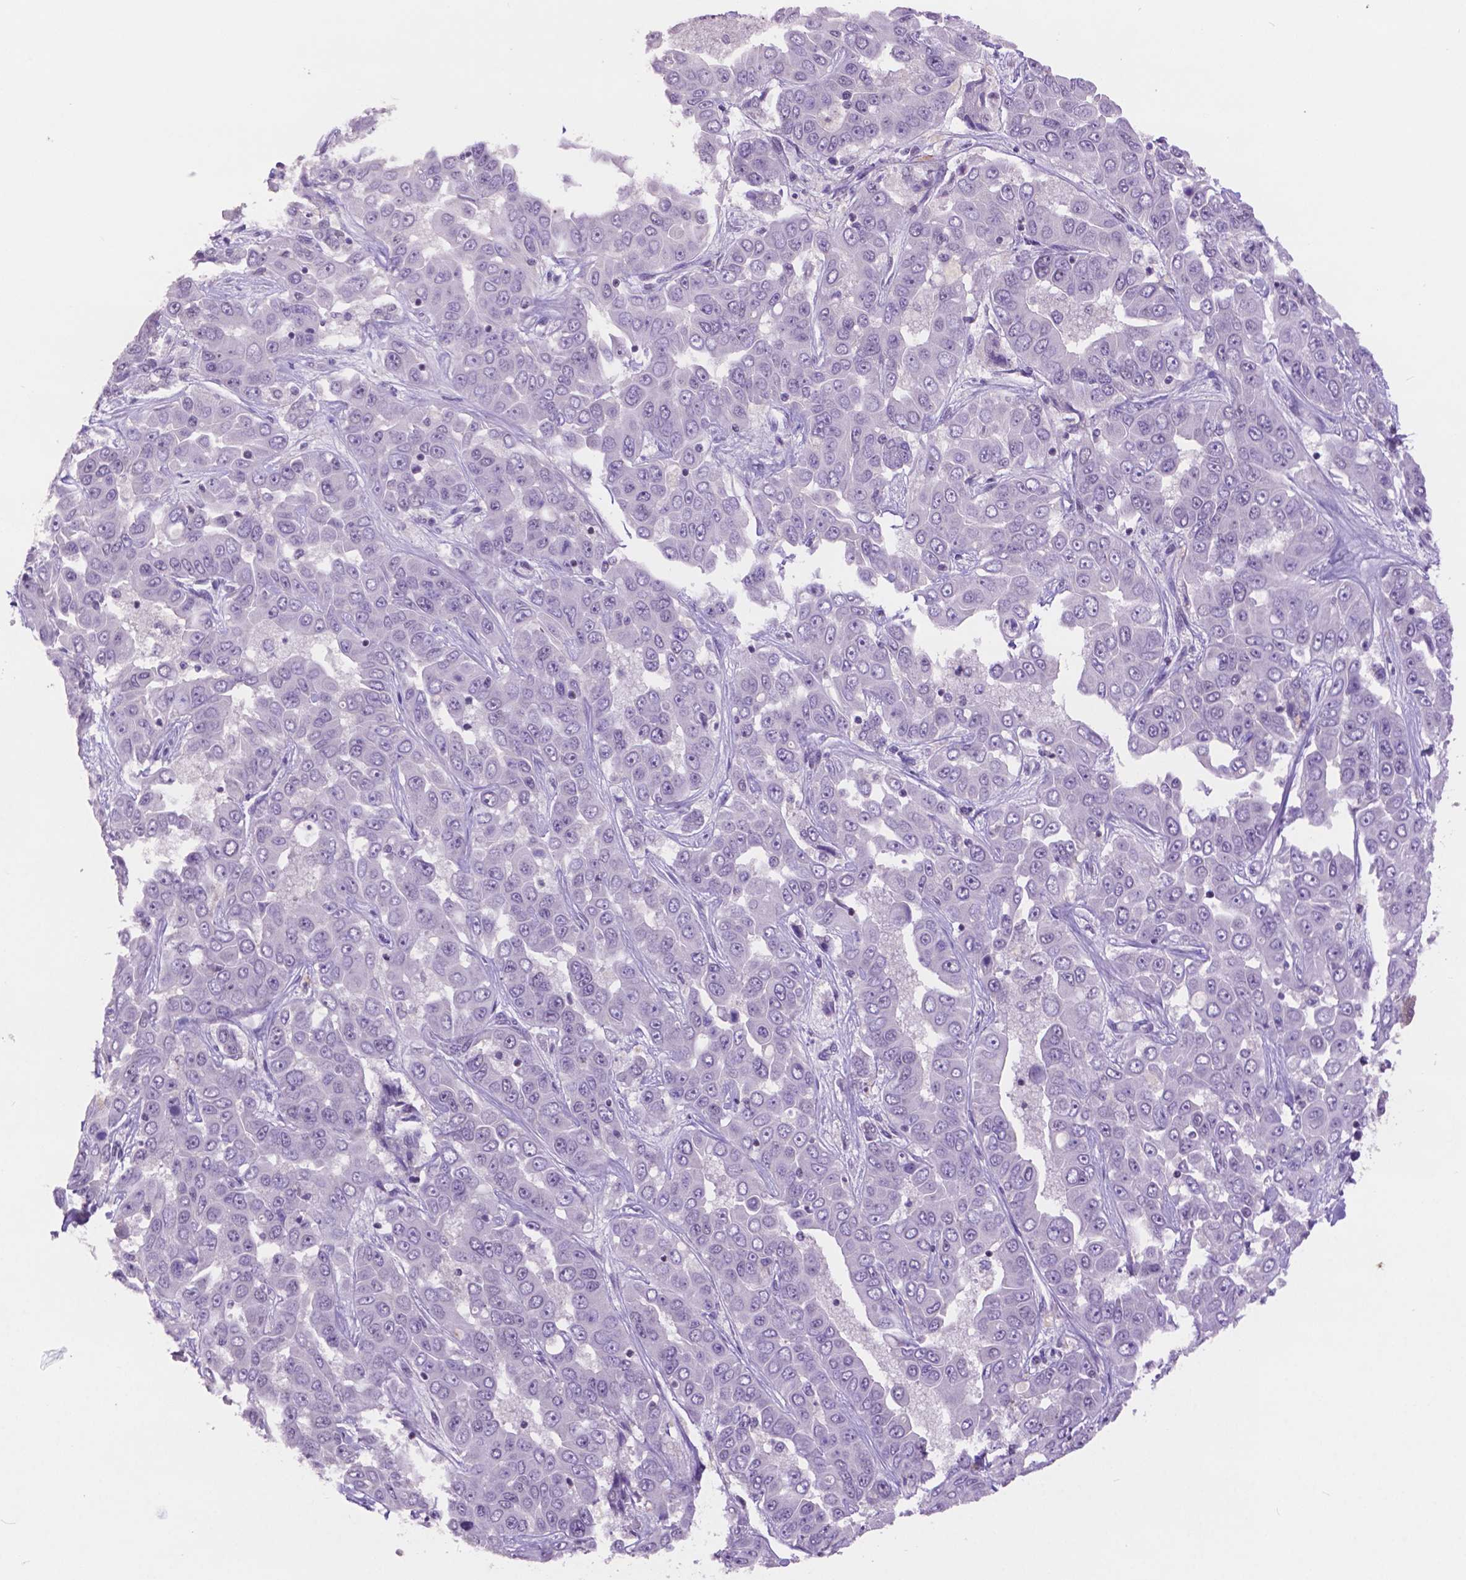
{"staining": {"intensity": "negative", "quantity": "none", "location": "none"}, "tissue": "liver cancer", "cell_type": "Tumor cells", "image_type": "cancer", "snomed": [{"axis": "morphology", "description": "Cholangiocarcinoma"}, {"axis": "topography", "description": "Liver"}], "caption": "An immunohistochemistry photomicrograph of liver cancer (cholangiocarcinoma) is shown. There is no staining in tumor cells of liver cancer (cholangiocarcinoma). The staining is performed using DAB (3,3'-diaminobenzidine) brown chromogen with nuclei counter-stained in using hematoxylin.", "gene": "NCOR1", "patient": {"sex": "female", "age": 52}}